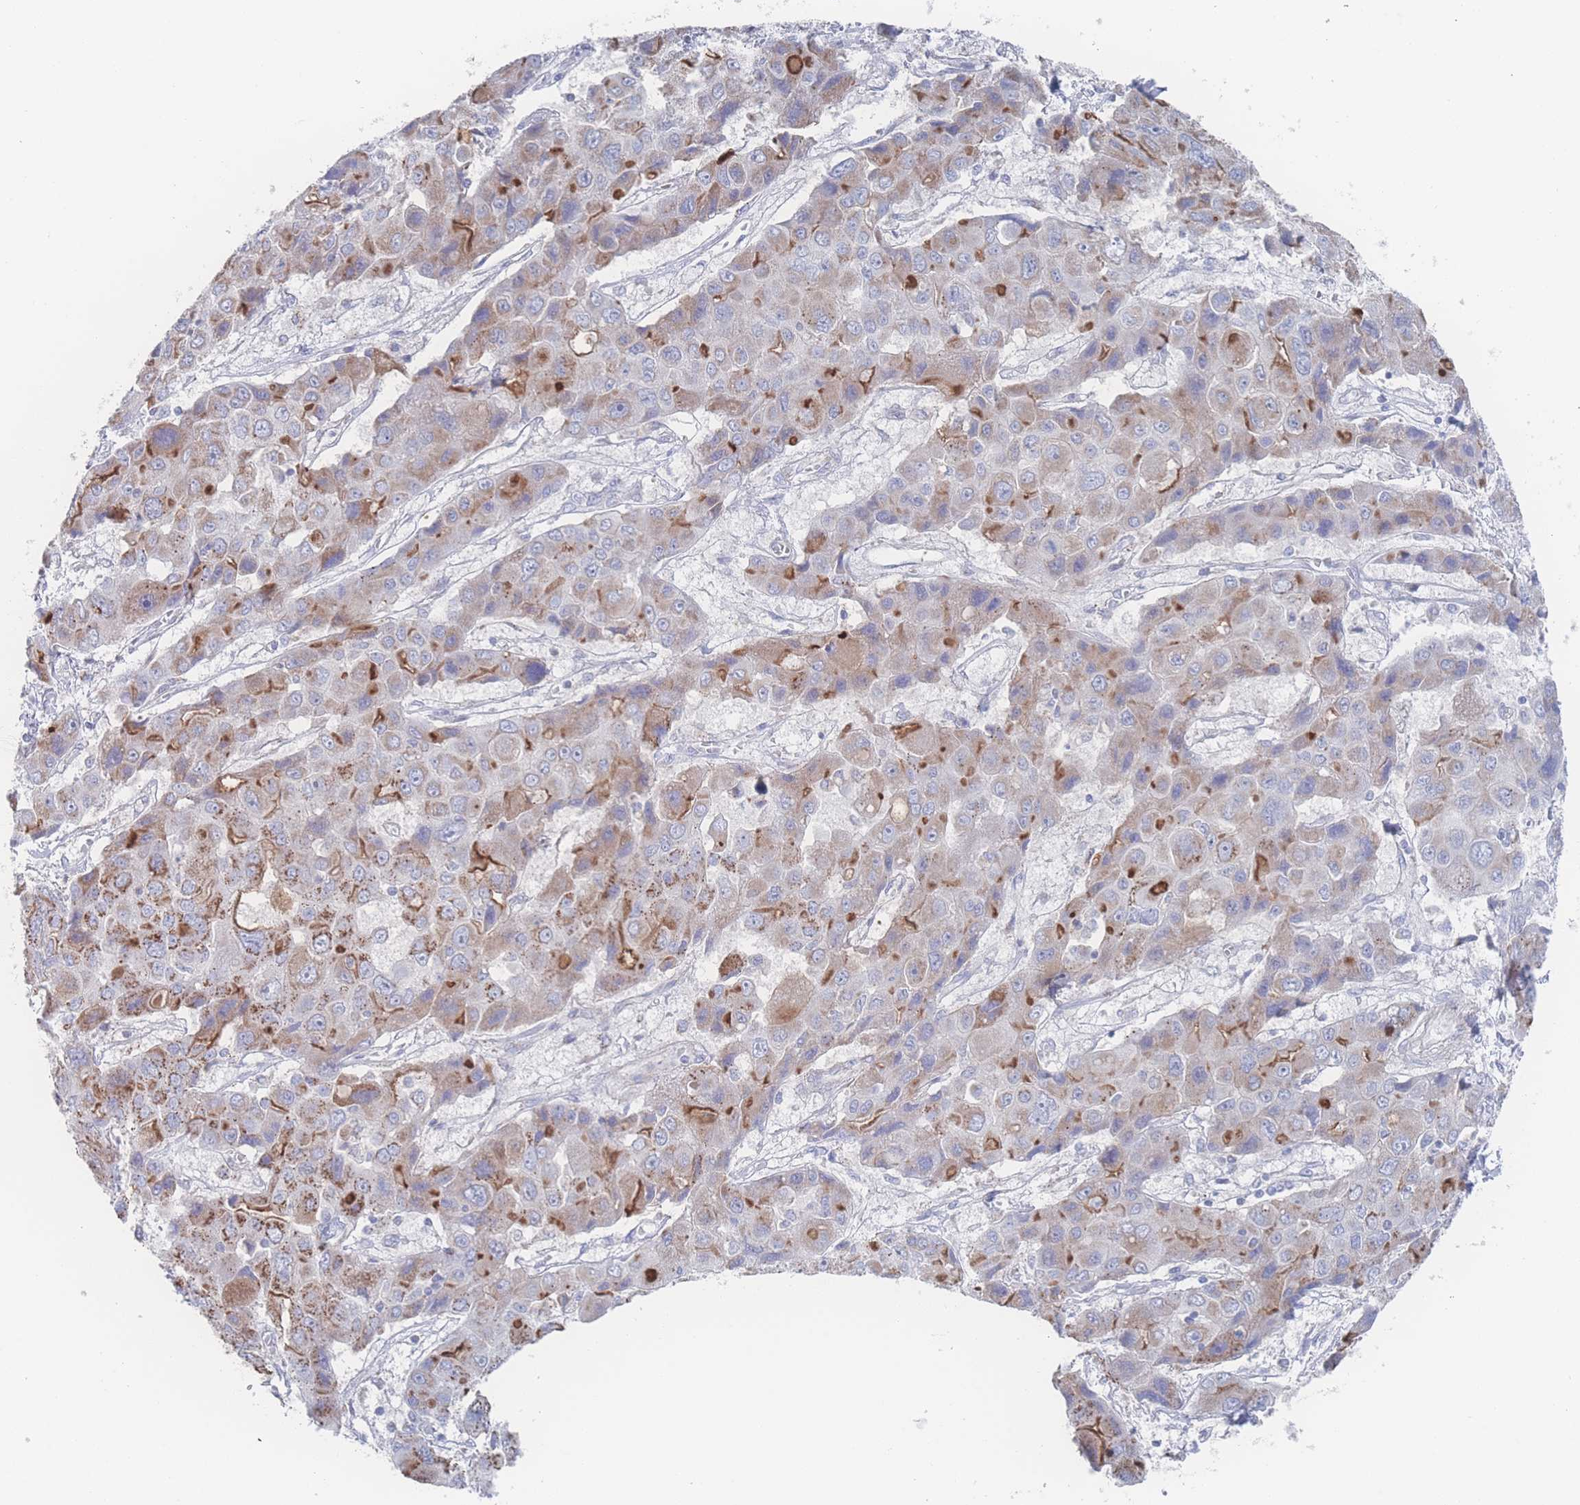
{"staining": {"intensity": "moderate", "quantity": "25%-75%", "location": "cytoplasmic/membranous"}, "tissue": "liver cancer", "cell_type": "Tumor cells", "image_type": "cancer", "snomed": [{"axis": "morphology", "description": "Cholangiocarcinoma"}, {"axis": "topography", "description": "Liver"}], "caption": "An image of liver cancer (cholangiocarcinoma) stained for a protein demonstrates moderate cytoplasmic/membranous brown staining in tumor cells. The protein is shown in brown color, while the nuclei are stained blue.", "gene": "SNPH", "patient": {"sex": "male", "age": 67}}